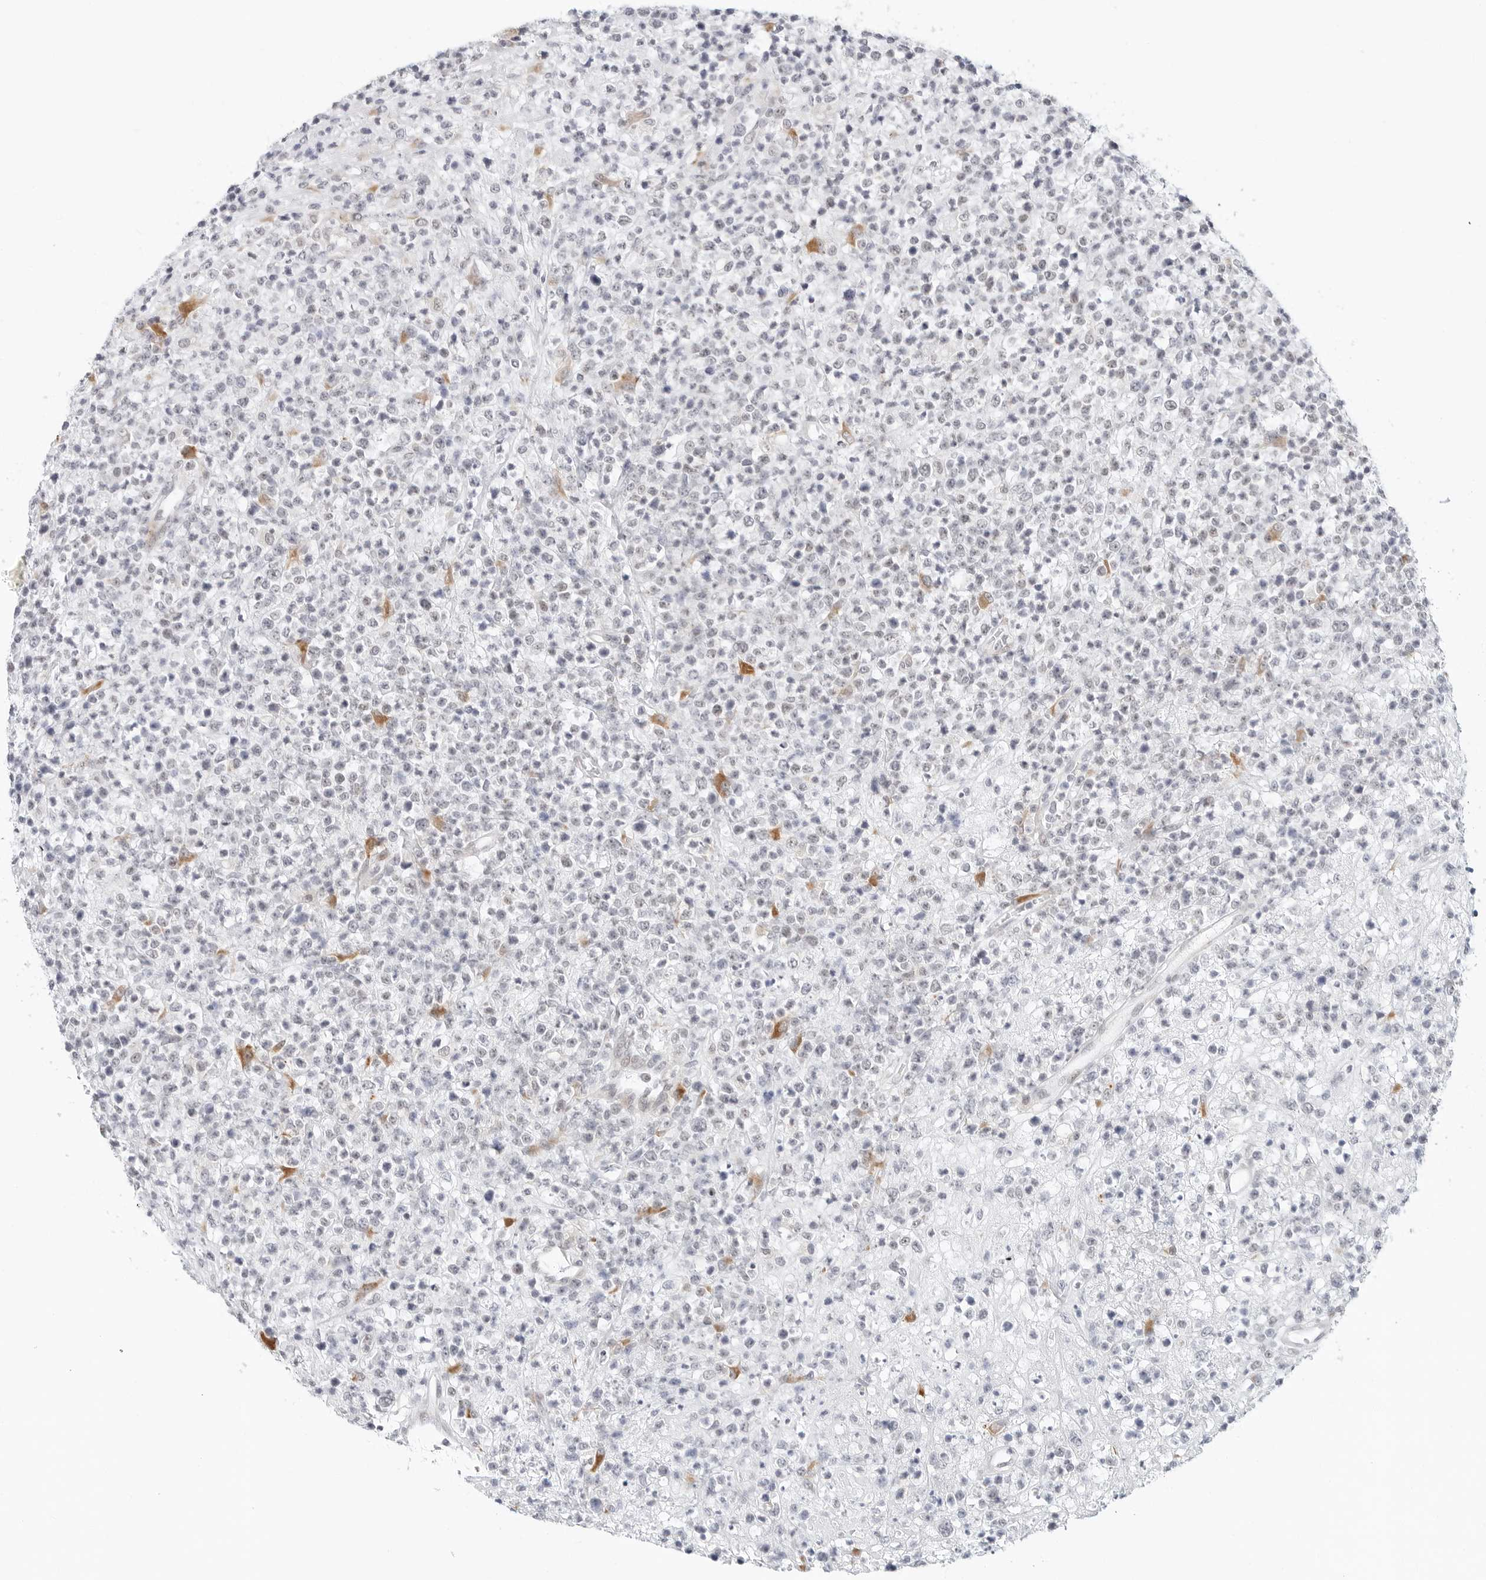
{"staining": {"intensity": "negative", "quantity": "none", "location": "none"}, "tissue": "lymphoma", "cell_type": "Tumor cells", "image_type": "cancer", "snomed": [{"axis": "morphology", "description": "Malignant lymphoma, non-Hodgkin's type, High grade"}, {"axis": "topography", "description": "Colon"}], "caption": "IHC of lymphoma displays no staining in tumor cells.", "gene": "TSEN2", "patient": {"sex": "female", "age": 53}}